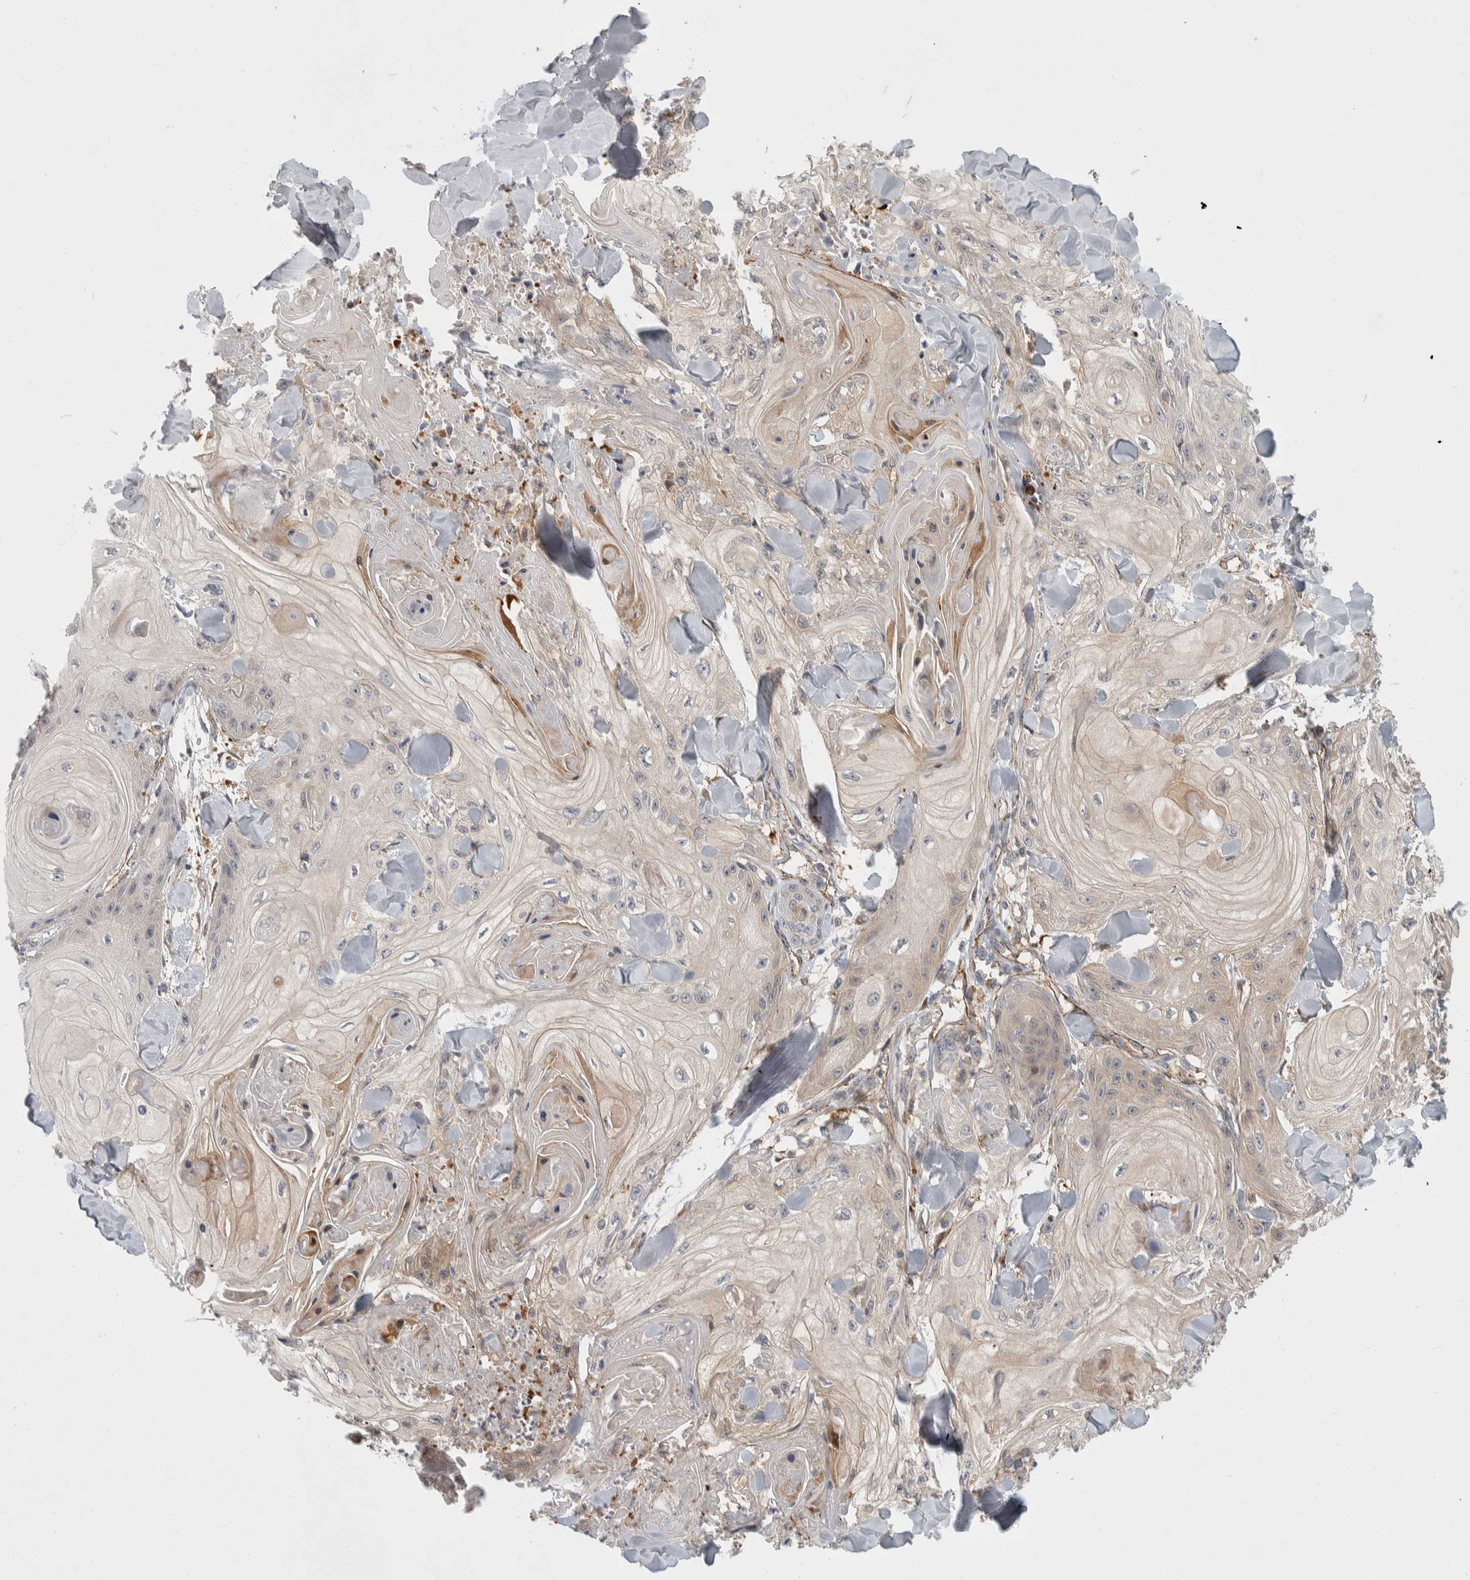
{"staining": {"intensity": "negative", "quantity": "none", "location": "none"}, "tissue": "skin cancer", "cell_type": "Tumor cells", "image_type": "cancer", "snomed": [{"axis": "morphology", "description": "Squamous cell carcinoma, NOS"}, {"axis": "topography", "description": "Skin"}], "caption": "Human skin cancer stained for a protein using immunohistochemistry (IHC) displays no expression in tumor cells.", "gene": "ZNF862", "patient": {"sex": "male", "age": 74}}